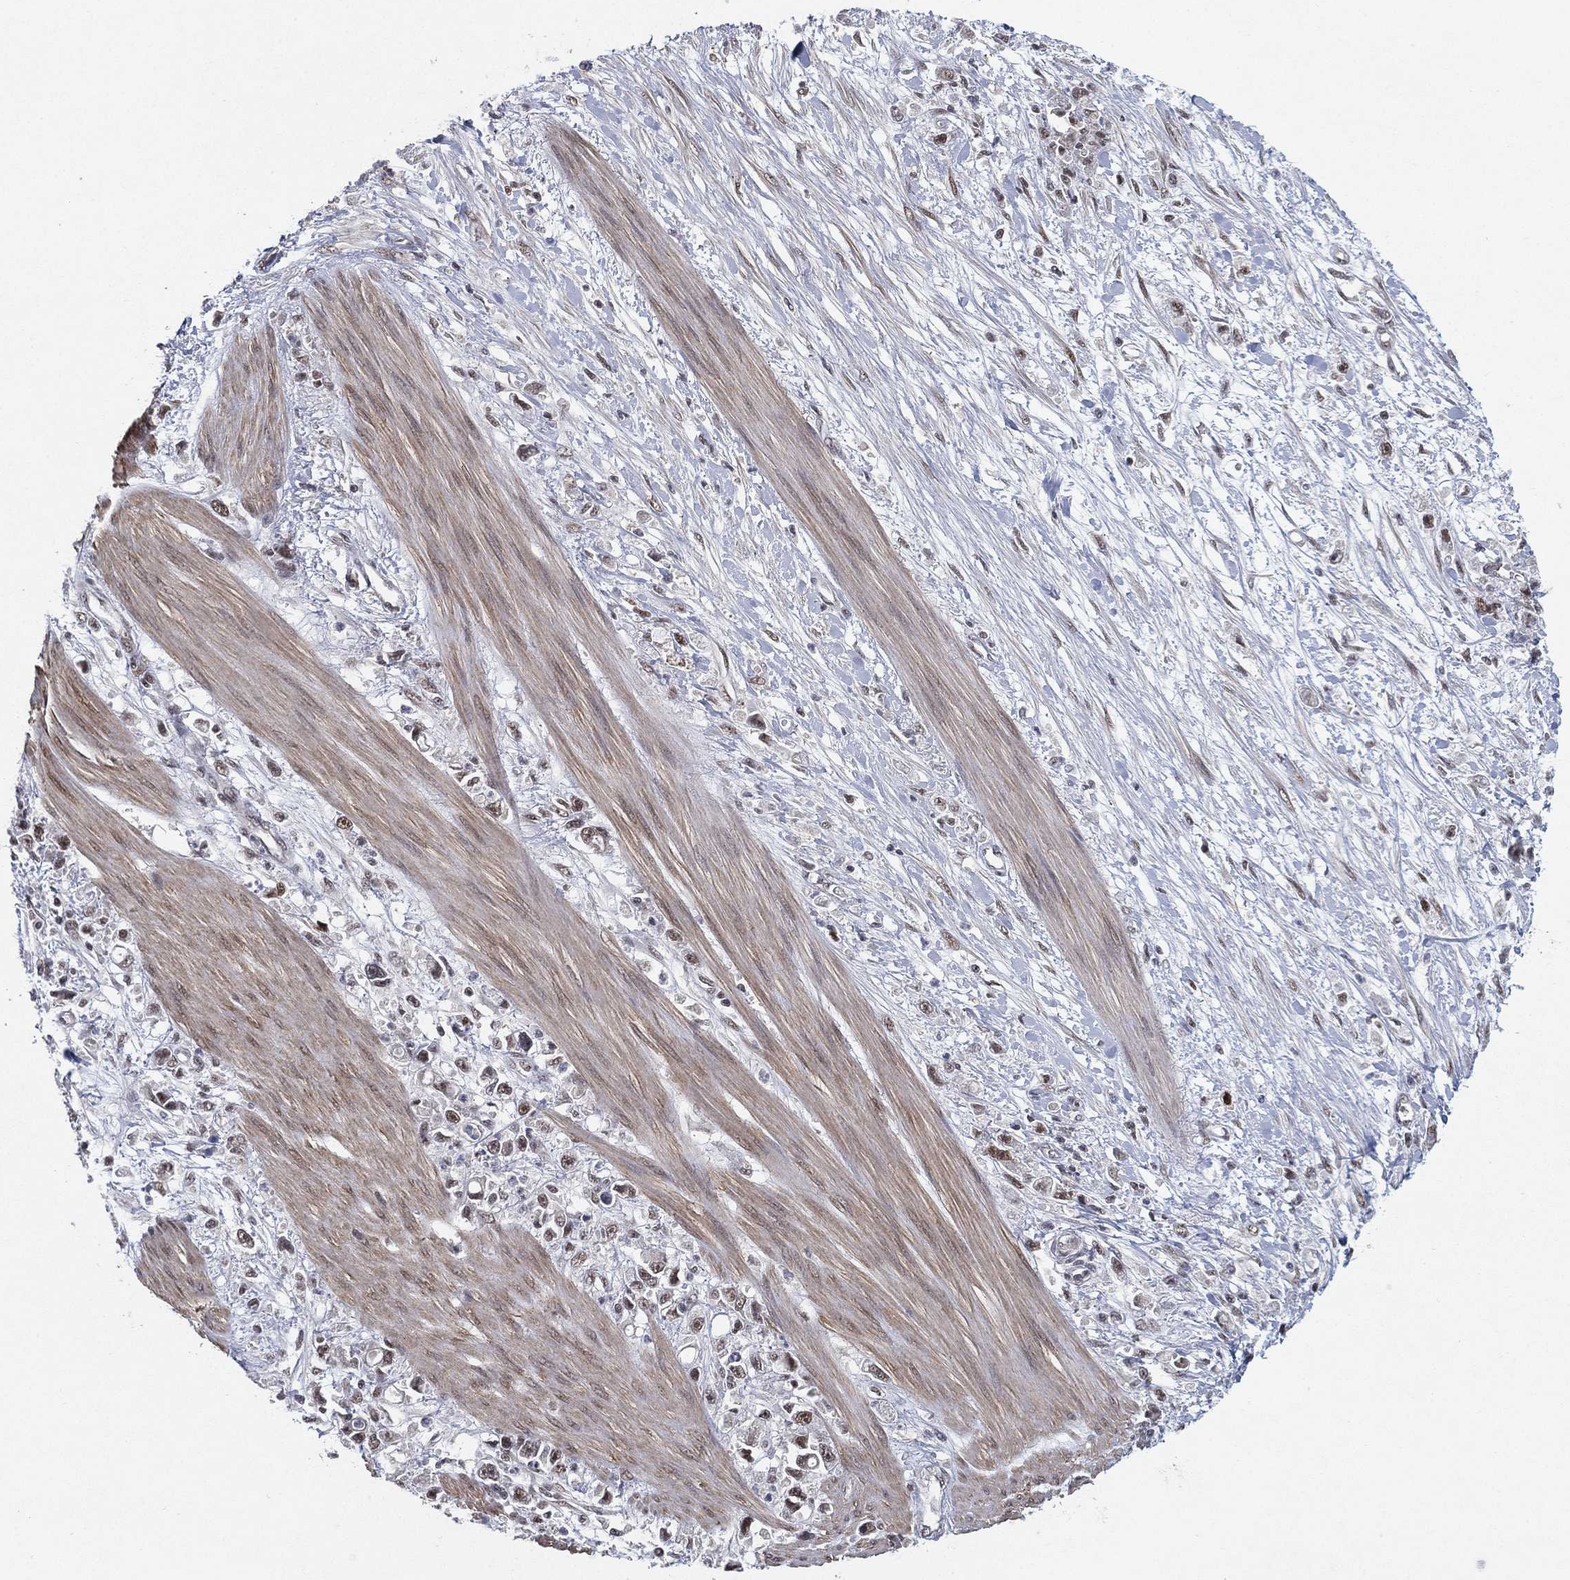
{"staining": {"intensity": "moderate", "quantity": "25%-75%", "location": "nuclear"}, "tissue": "stomach cancer", "cell_type": "Tumor cells", "image_type": "cancer", "snomed": [{"axis": "morphology", "description": "Adenocarcinoma, NOS"}, {"axis": "topography", "description": "Stomach"}], "caption": "A histopathology image of stomach adenocarcinoma stained for a protein shows moderate nuclear brown staining in tumor cells. The staining is performed using DAB brown chromogen to label protein expression. The nuclei are counter-stained blue using hematoxylin.", "gene": "DGCR8", "patient": {"sex": "female", "age": 59}}